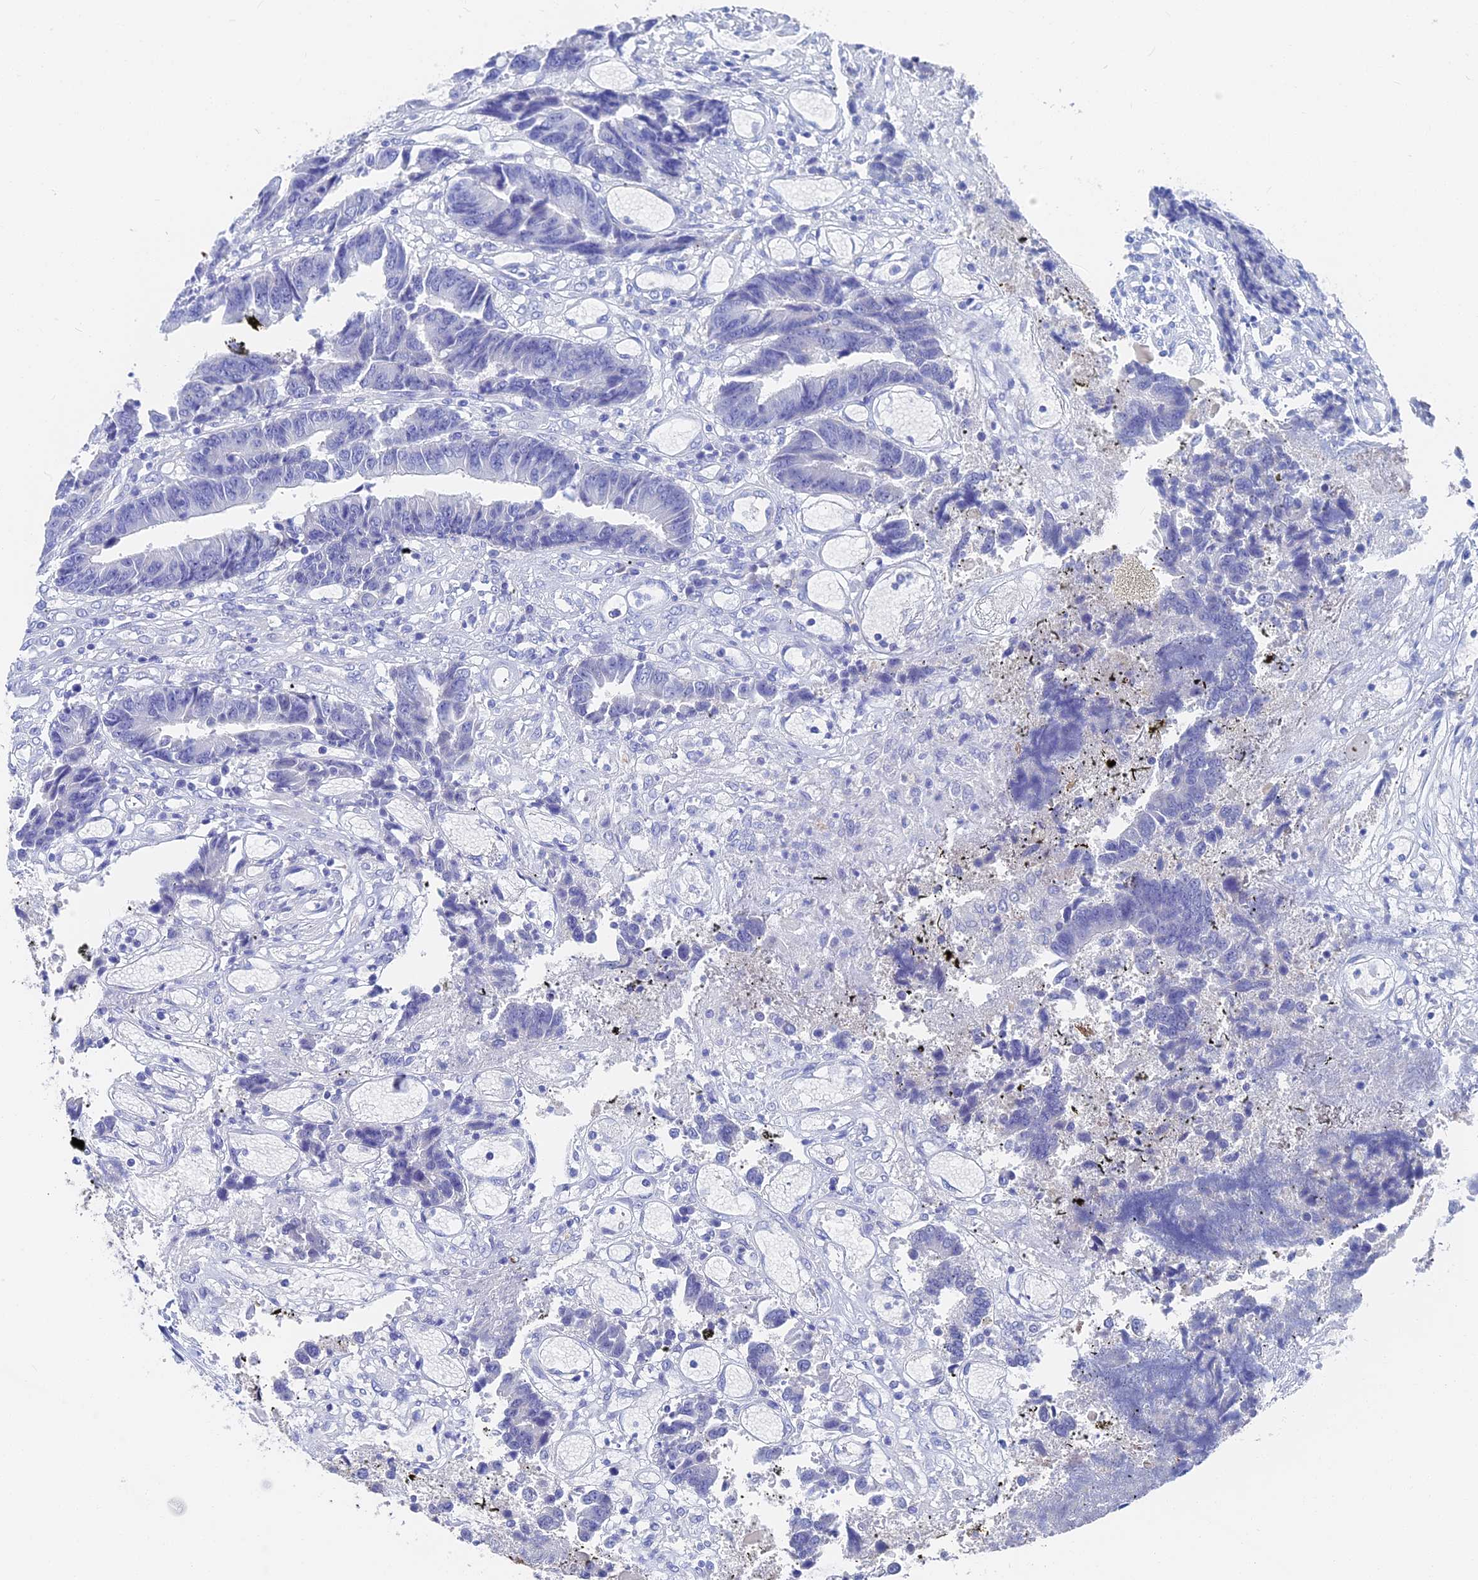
{"staining": {"intensity": "negative", "quantity": "none", "location": "none"}, "tissue": "colorectal cancer", "cell_type": "Tumor cells", "image_type": "cancer", "snomed": [{"axis": "morphology", "description": "Adenocarcinoma, NOS"}, {"axis": "topography", "description": "Rectum"}], "caption": "Tumor cells are negative for brown protein staining in colorectal cancer. (Stains: DAB immunohistochemistry (IHC) with hematoxylin counter stain, Microscopy: brightfield microscopy at high magnification).", "gene": "VPS33B", "patient": {"sex": "male", "age": 84}}